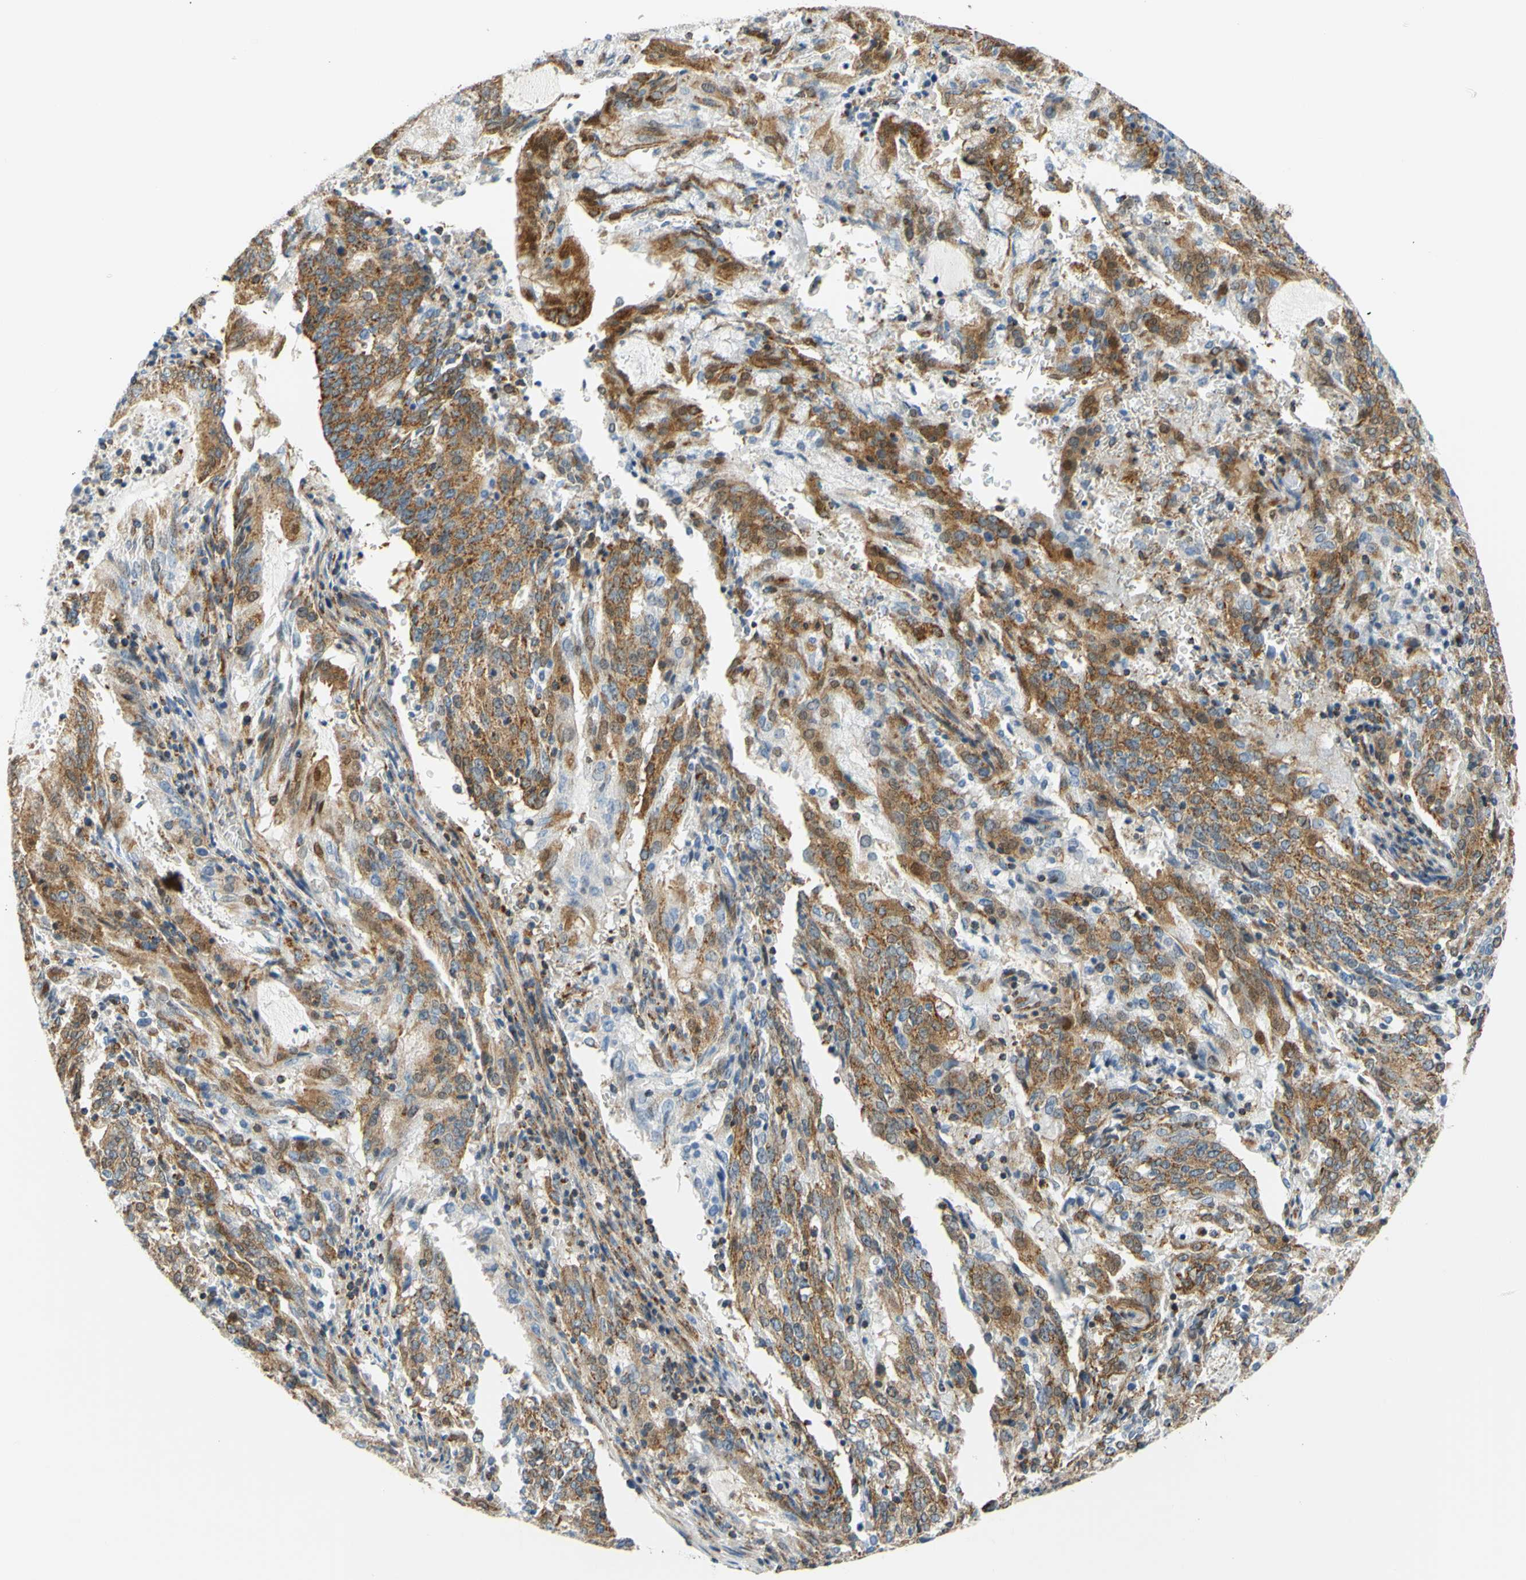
{"staining": {"intensity": "moderate", "quantity": ">75%", "location": "cytoplasmic/membranous"}, "tissue": "cervical cancer", "cell_type": "Tumor cells", "image_type": "cancer", "snomed": [{"axis": "morphology", "description": "Adenocarcinoma, NOS"}, {"axis": "topography", "description": "Cervix"}], "caption": "DAB immunohistochemical staining of adenocarcinoma (cervical) displays moderate cytoplasmic/membranous protein positivity in approximately >75% of tumor cells.", "gene": "MAVS", "patient": {"sex": "female", "age": 44}}